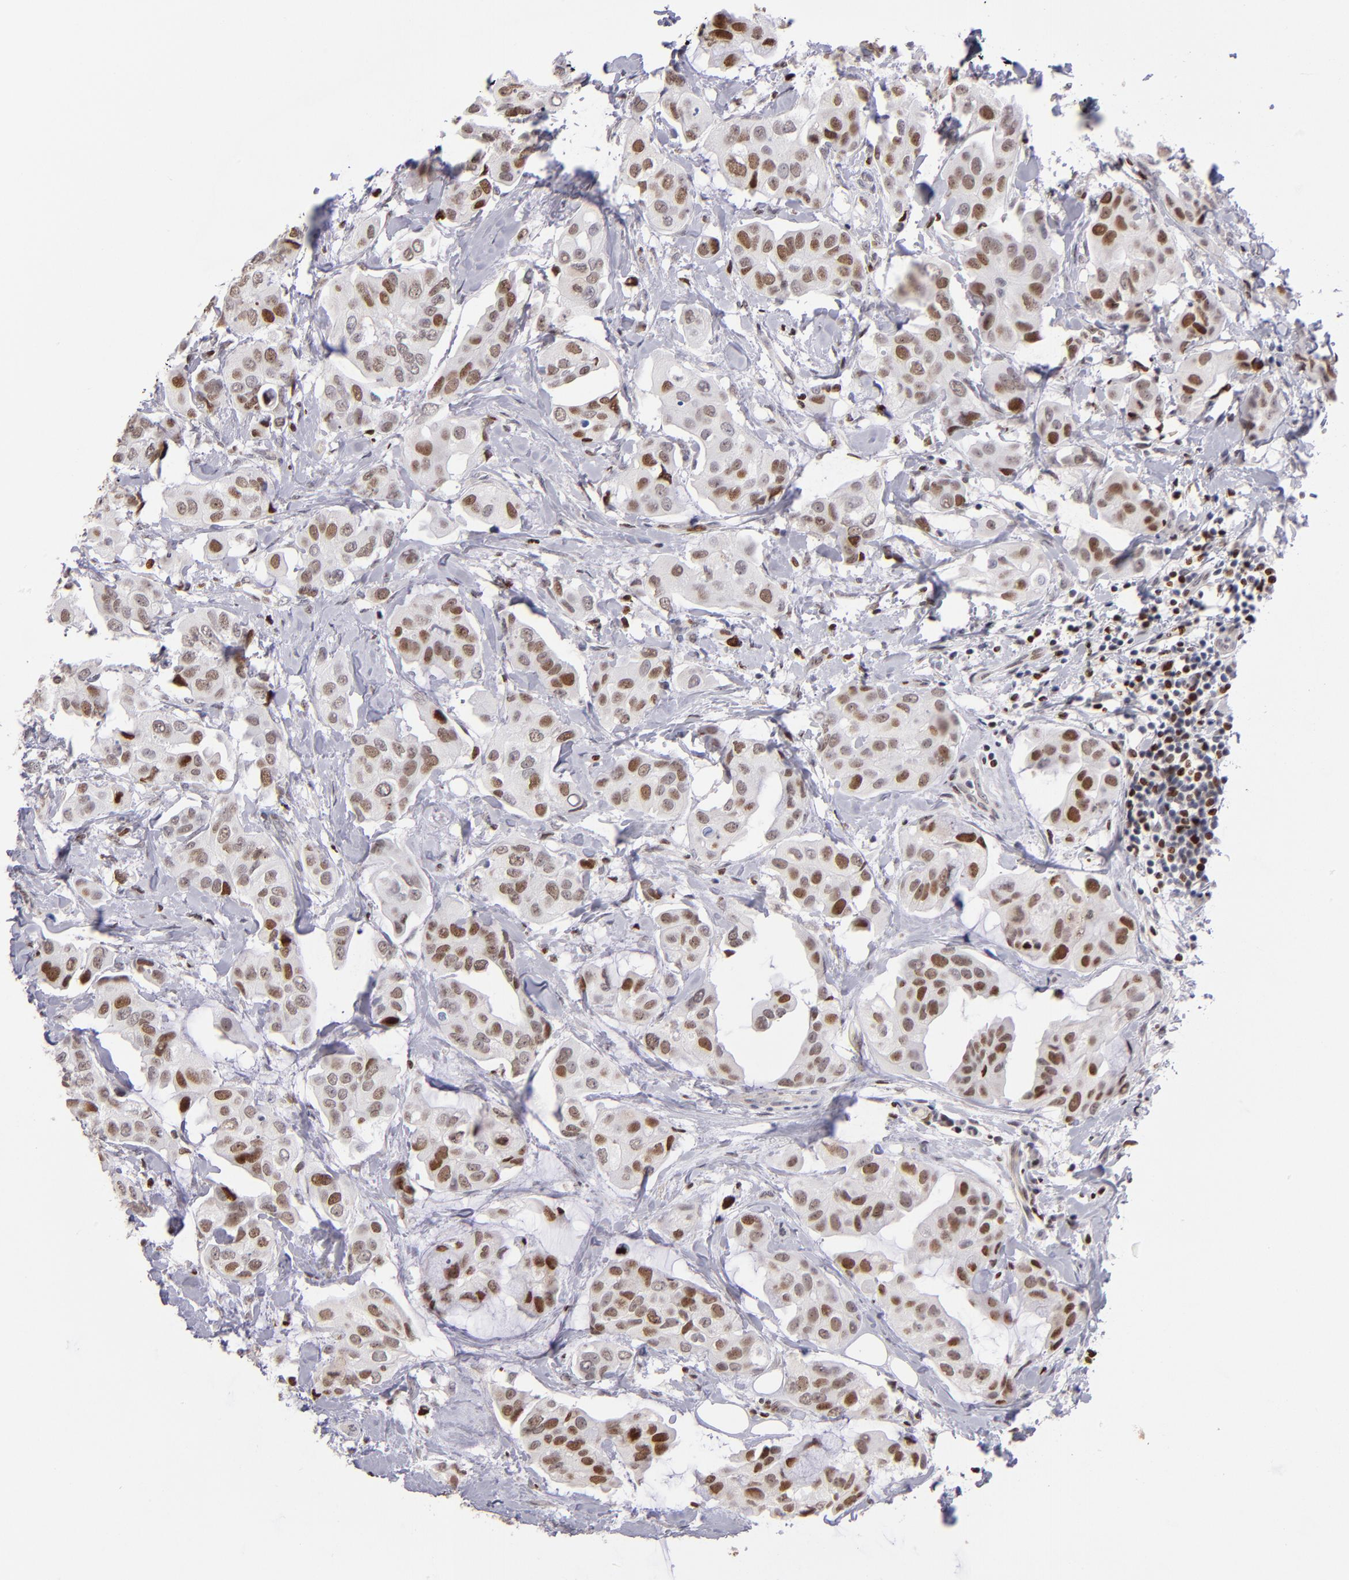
{"staining": {"intensity": "moderate", "quantity": "25%-75%", "location": "nuclear"}, "tissue": "breast cancer", "cell_type": "Tumor cells", "image_type": "cancer", "snomed": [{"axis": "morphology", "description": "Duct carcinoma"}, {"axis": "topography", "description": "Breast"}], "caption": "A brown stain shows moderate nuclear positivity of a protein in breast cancer (intraductal carcinoma) tumor cells.", "gene": "POLA1", "patient": {"sex": "female", "age": 40}}